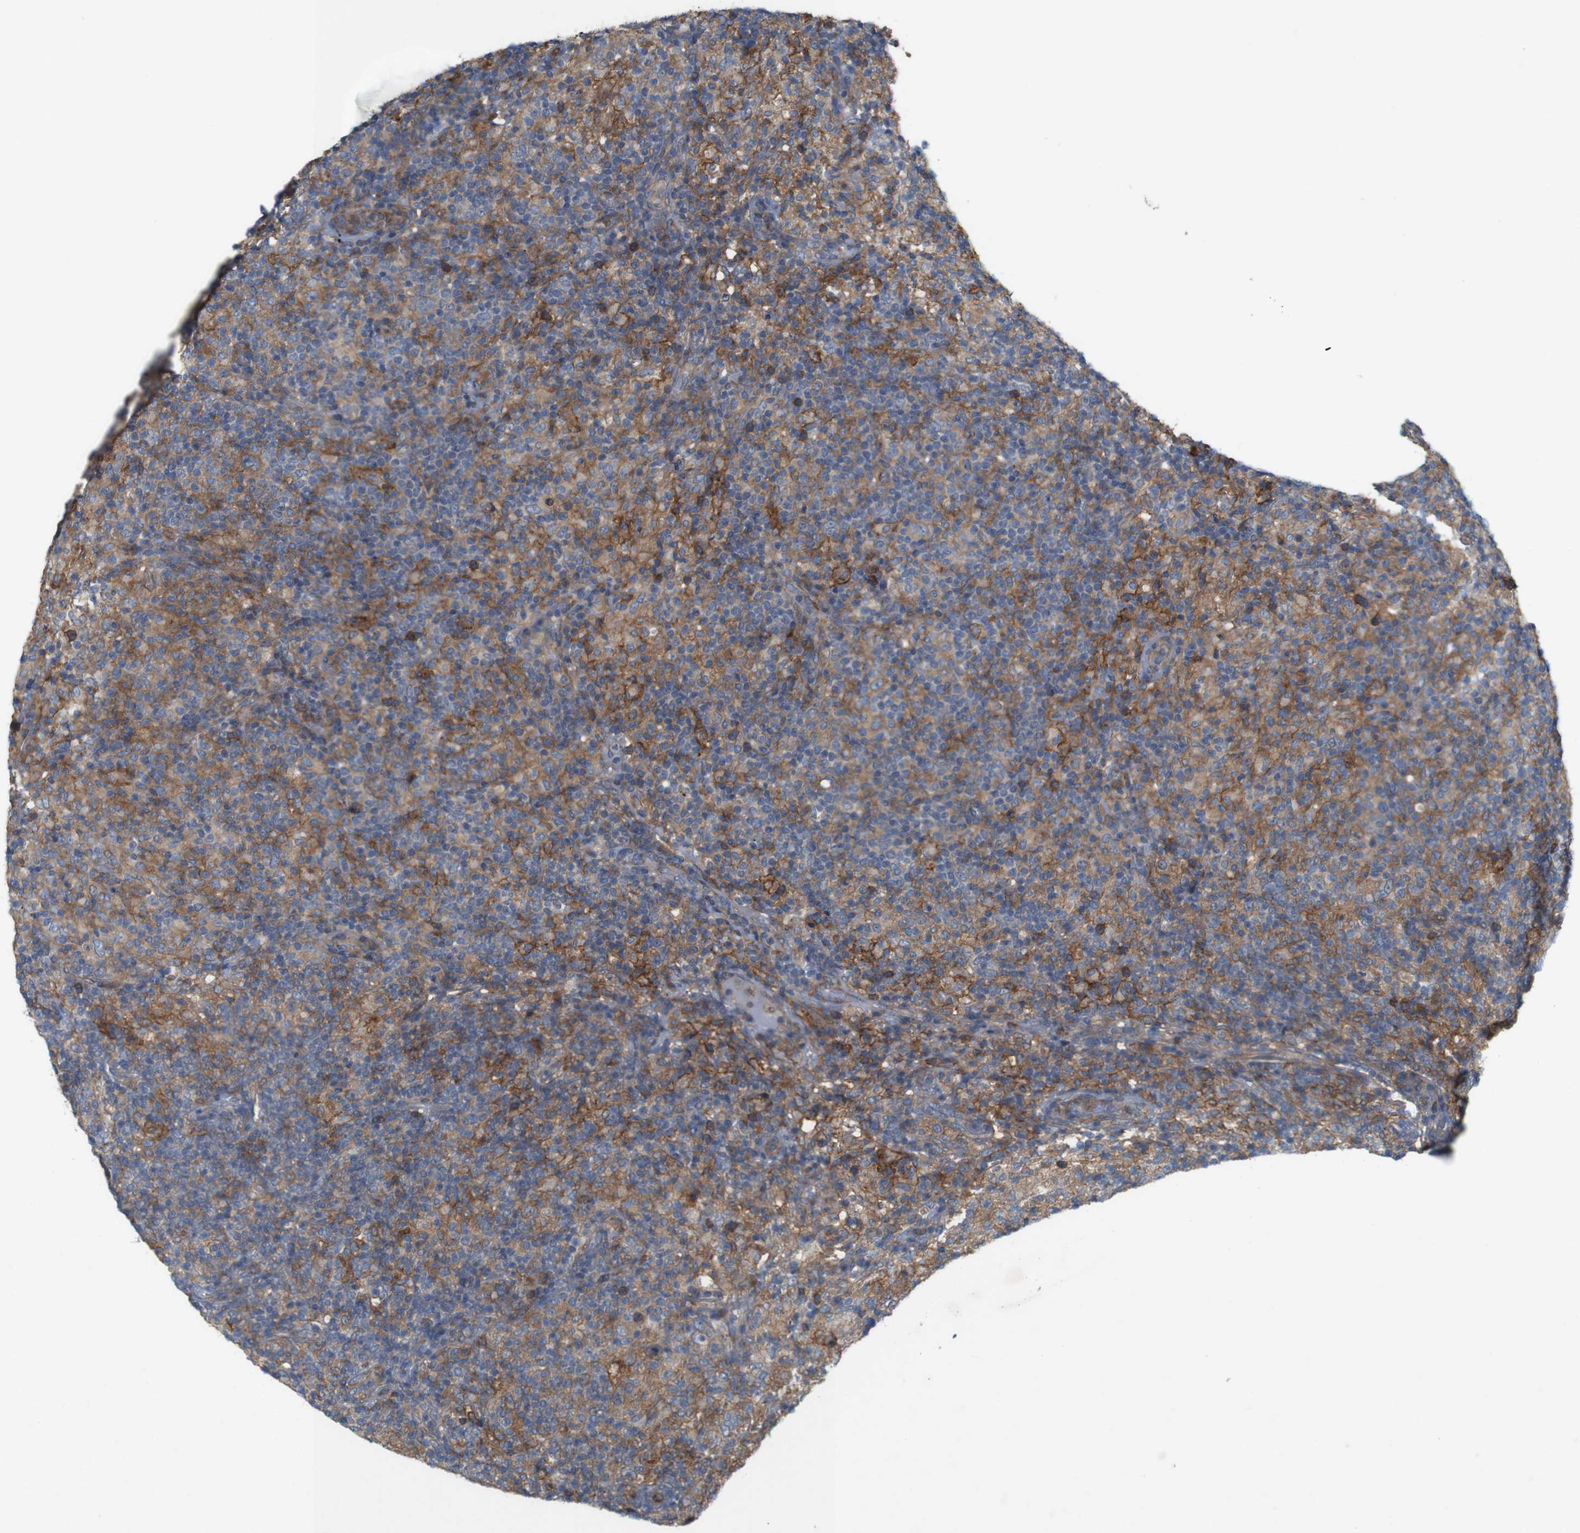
{"staining": {"intensity": "moderate", "quantity": ">75%", "location": "cytoplasmic/membranous"}, "tissue": "lymphoma", "cell_type": "Tumor cells", "image_type": "cancer", "snomed": [{"axis": "morphology", "description": "Hodgkin's disease, NOS"}, {"axis": "topography", "description": "Lymph node"}], "caption": "This photomicrograph shows immunohistochemistry (IHC) staining of human lymphoma, with medium moderate cytoplasmic/membranous expression in about >75% of tumor cells.", "gene": "SIGLEC8", "patient": {"sex": "male", "age": 70}}